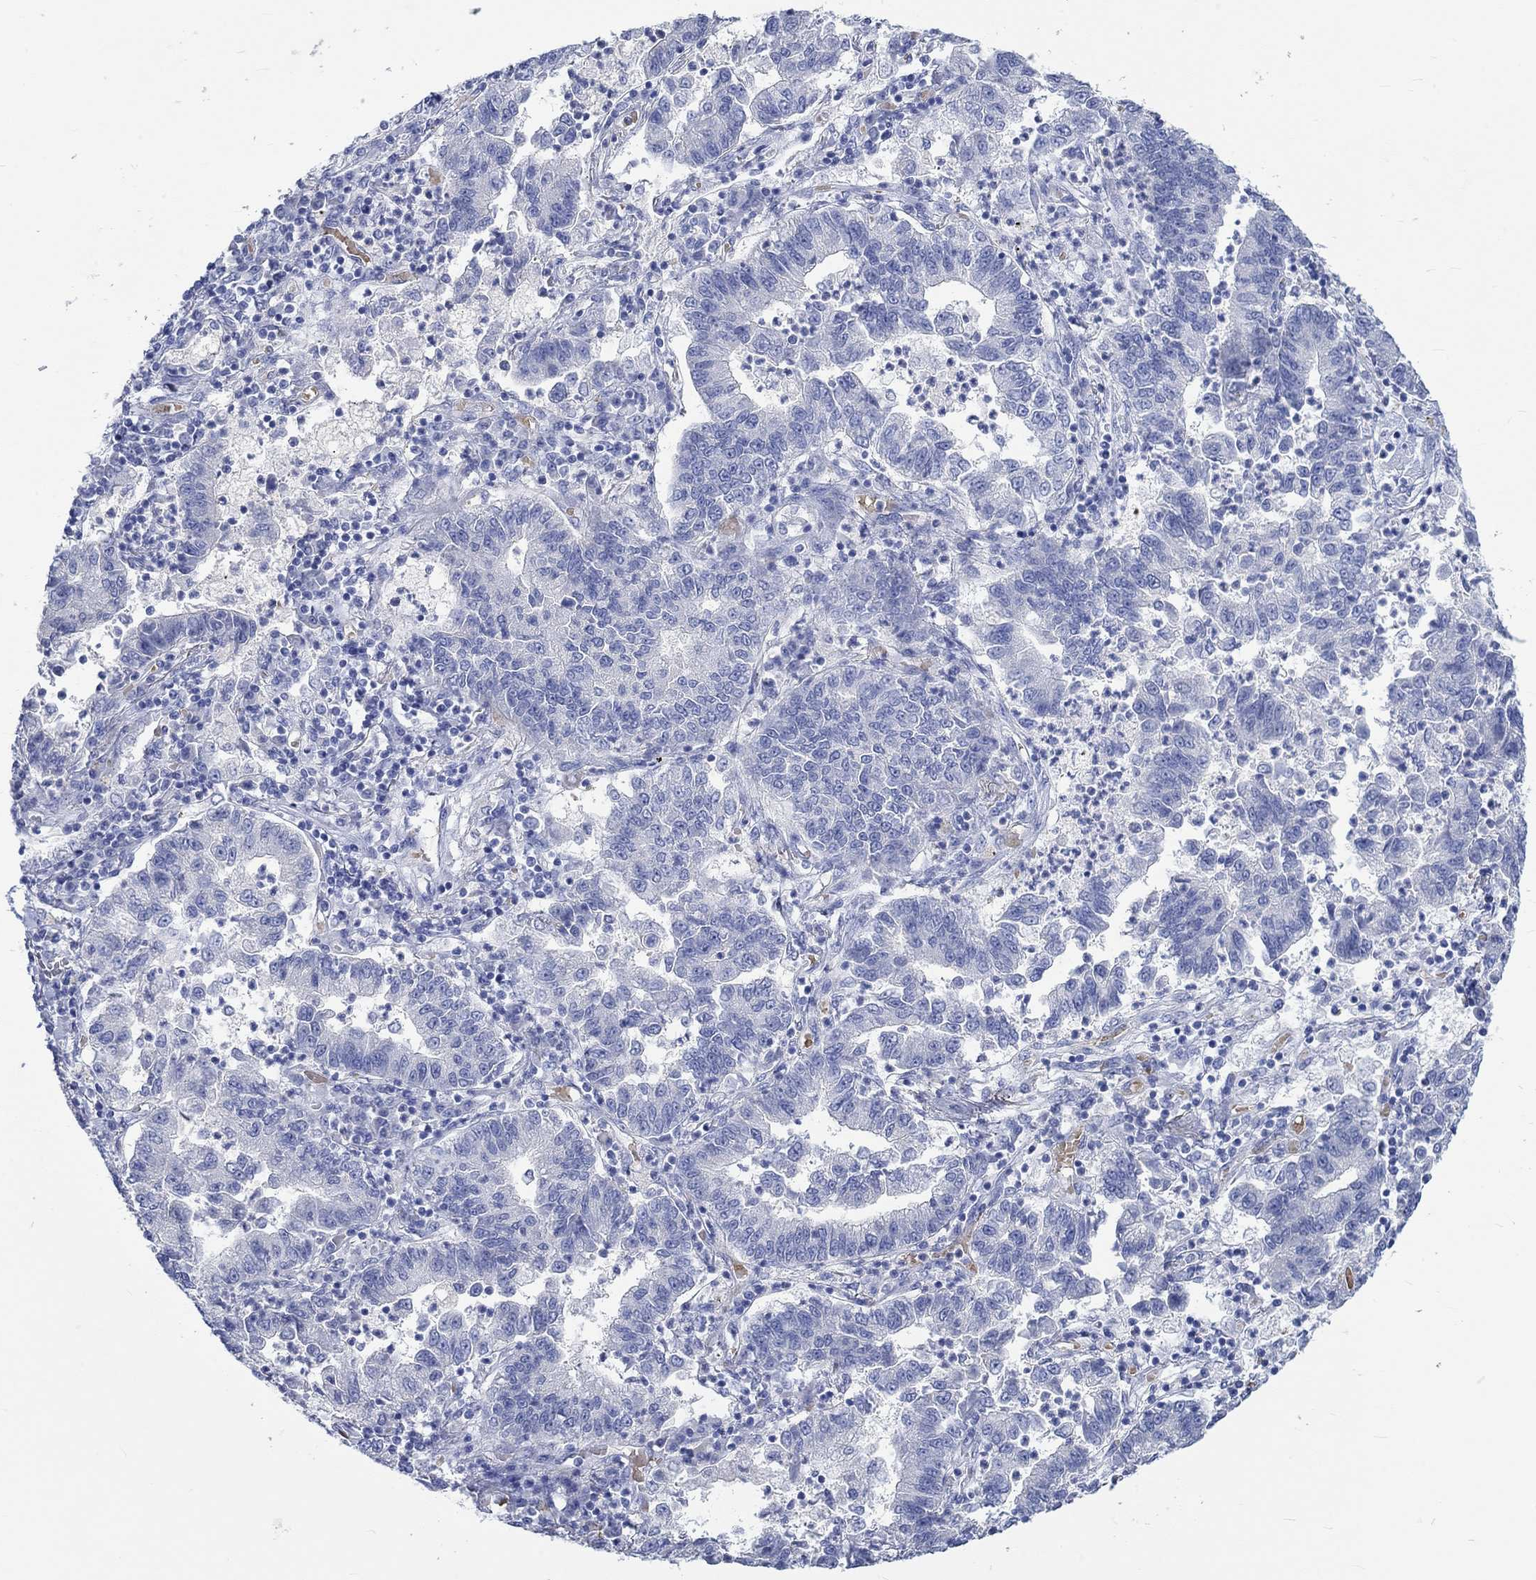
{"staining": {"intensity": "negative", "quantity": "none", "location": "none"}, "tissue": "lung cancer", "cell_type": "Tumor cells", "image_type": "cancer", "snomed": [{"axis": "morphology", "description": "Adenocarcinoma, NOS"}, {"axis": "topography", "description": "Lung"}], "caption": "High magnification brightfield microscopy of lung cancer stained with DAB (brown) and counterstained with hematoxylin (blue): tumor cells show no significant positivity. (Immunohistochemistry (ihc), brightfield microscopy, high magnification).", "gene": "KCNA1", "patient": {"sex": "female", "age": 57}}